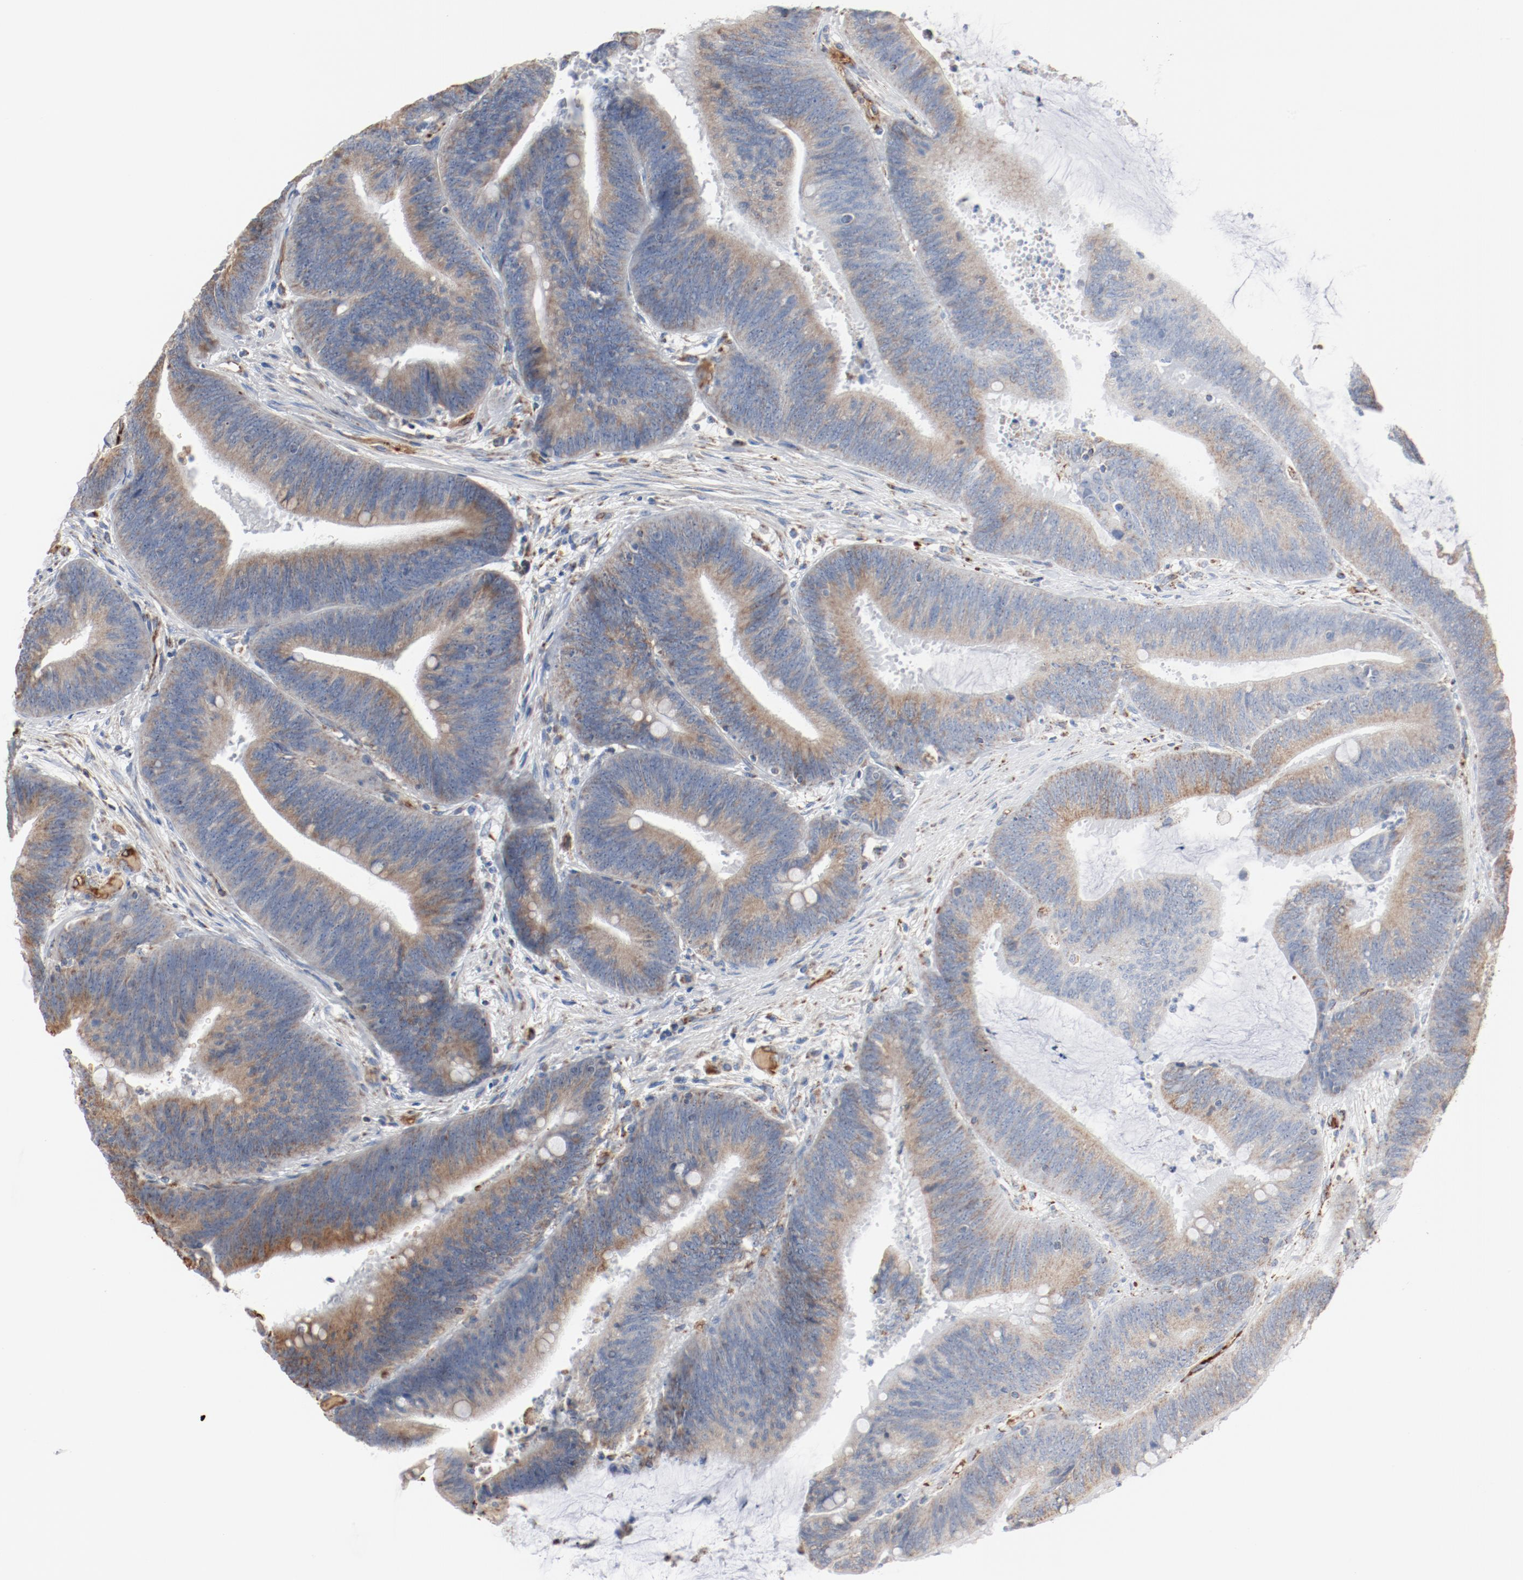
{"staining": {"intensity": "weak", "quantity": ">75%", "location": "cytoplasmic/membranous"}, "tissue": "colorectal cancer", "cell_type": "Tumor cells", "image_type": "cancer", "snomed": [{"axis": "morphology", "description": "Adenocarcinoma, NOS"}, {"axis": "topography", "description": "Rectum"}], "caption": "Colorectal cancer (adenocarcinoma) stained with a brown dye shows weak cytoplasmic/membranous positive positivity in approximately >75% of tumor cells.", "gene": "NDUFB8", "patient": {"sex": "female", "age": 66}}